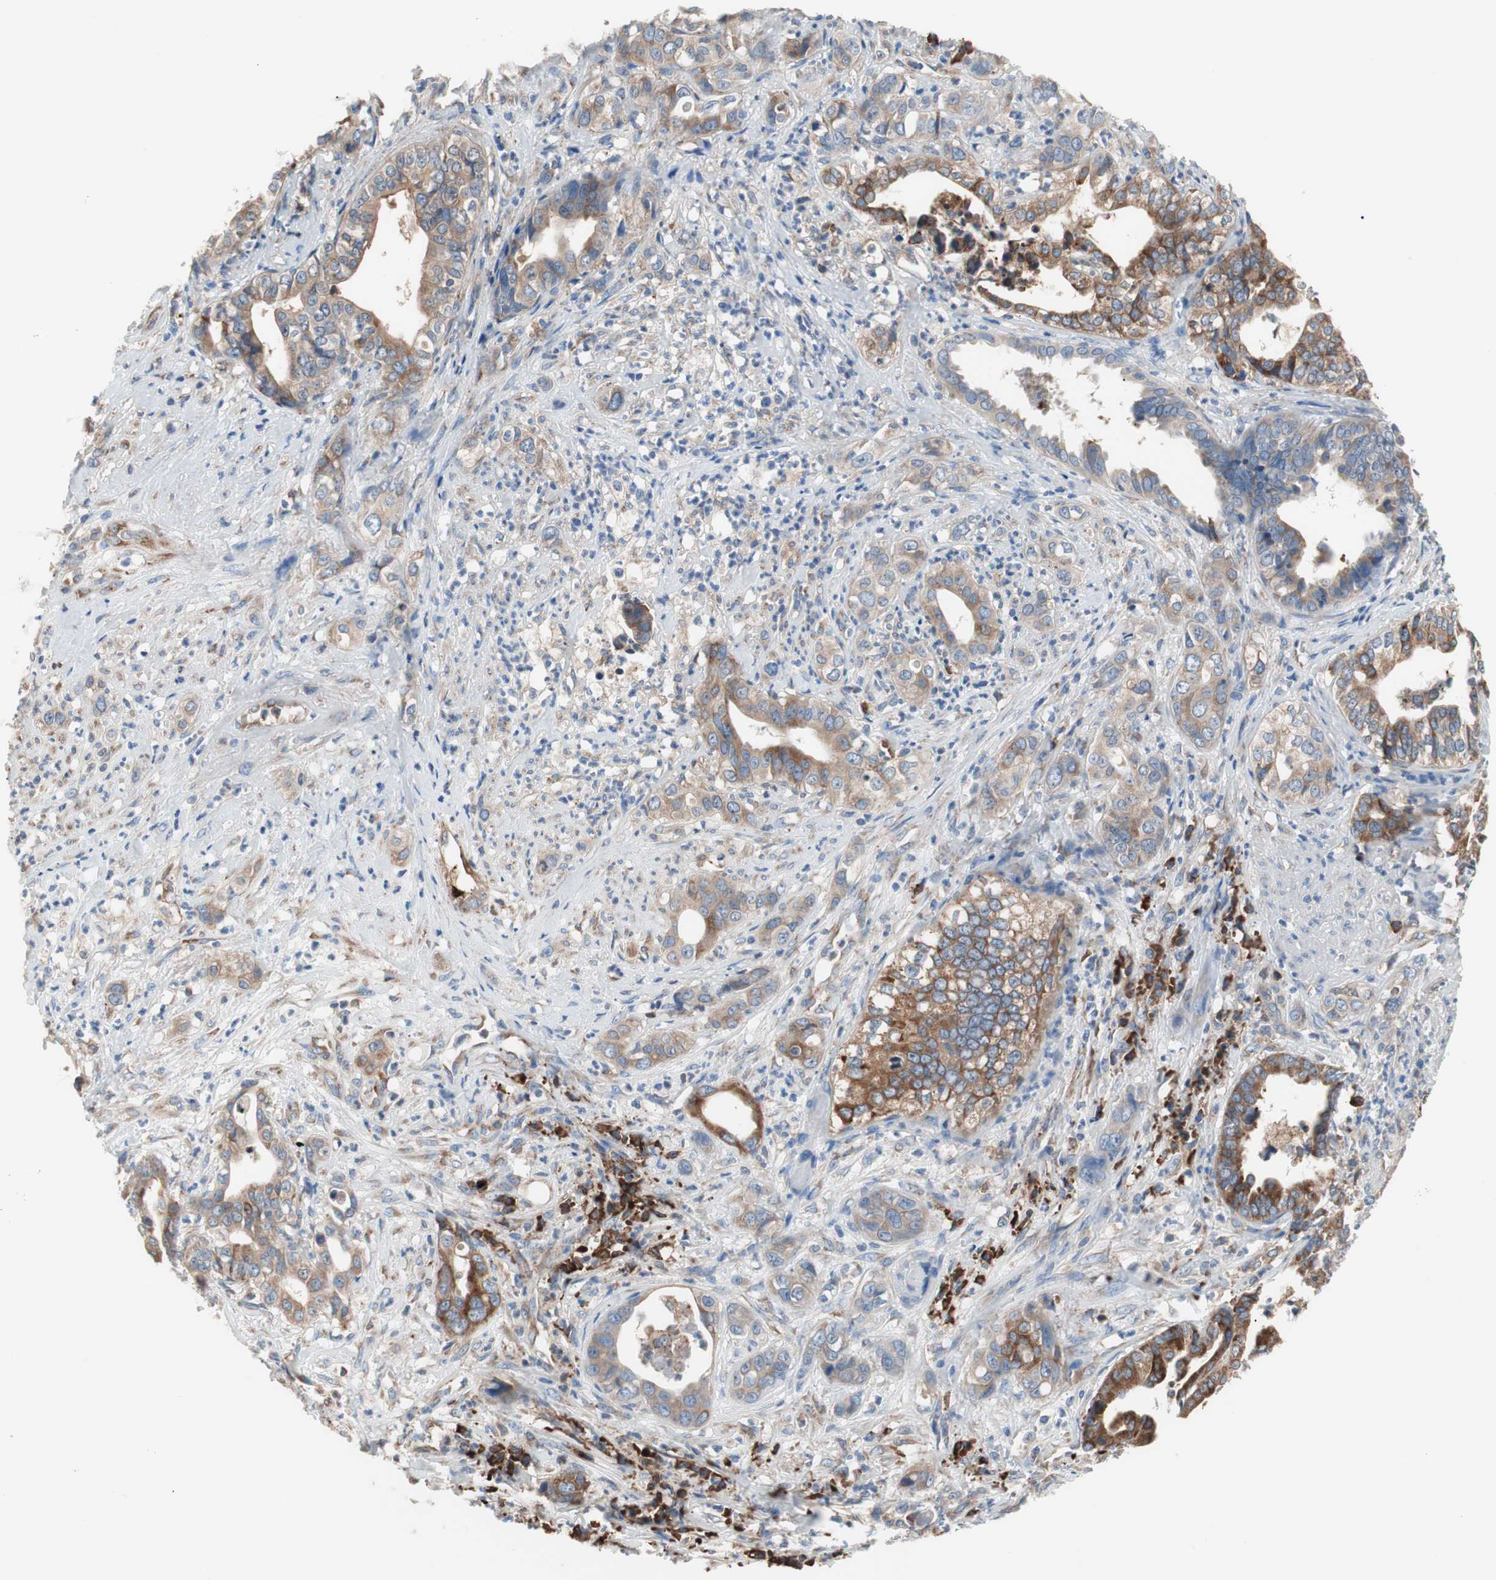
{"staining": {"intensity": "moderate", "quantity": ">75%", "location": "cytoplasmic/membranous"}, "tissue": "liver cancer", "cell_type": "Tumor cells", "image_type": "cancer", "snomed": [{"axis": "morphology", "description": "Cholangiocarcinoma"}, {"axis": "topography", "description": "Liver"}], "caption": "Cholangiocarcinoma (liver) stained with a brown dye displays moderate cytoplasmic/membranous positive expression in about >75% of tumor cells.", "gene": "SLC27A4", "patient": {"sex": "female", "age": 61}}